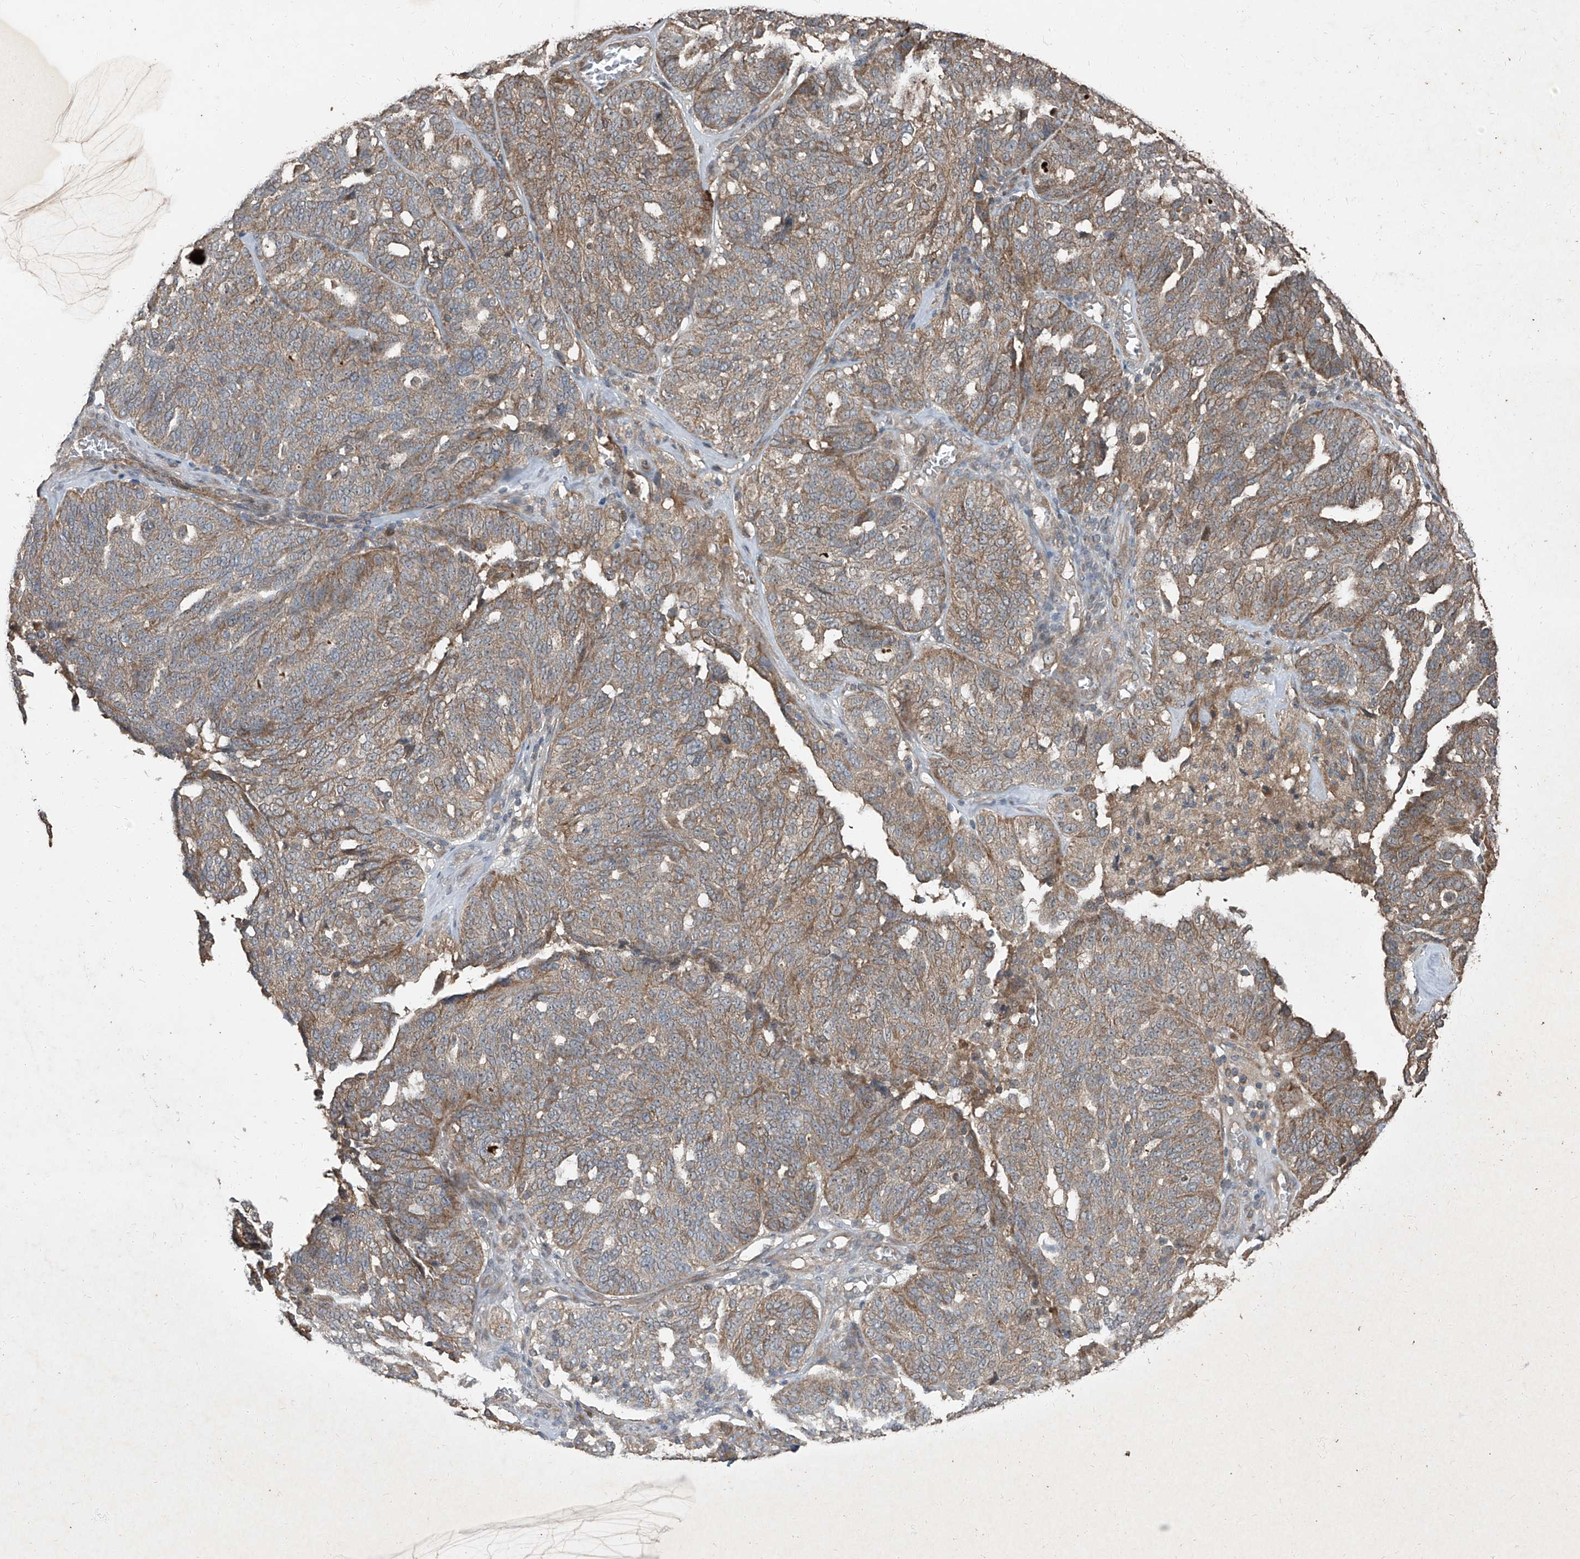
{"staining": {"intensity": "moderate", "quantity": ">75%", "location": "cytoplasmic/membranous"}, "tissue": "ovarian cancer", "cell_type": "Tumor cells", "image_type": "cancer", "snomed": [{"axis": "morphology", "description": "Cystadenocarcinoma, serous, NOS"}, {"axis": "topography", "description": "Ovary"}], "caption": "High-power microscopy captured an immunohistochemistry image of ovarian cancer, revealing moderate cytoplasmic/membranous staining in about >75% of tumor cells.", "gene": "CCN1", "patient": {"sex": "female", "age": 59}}